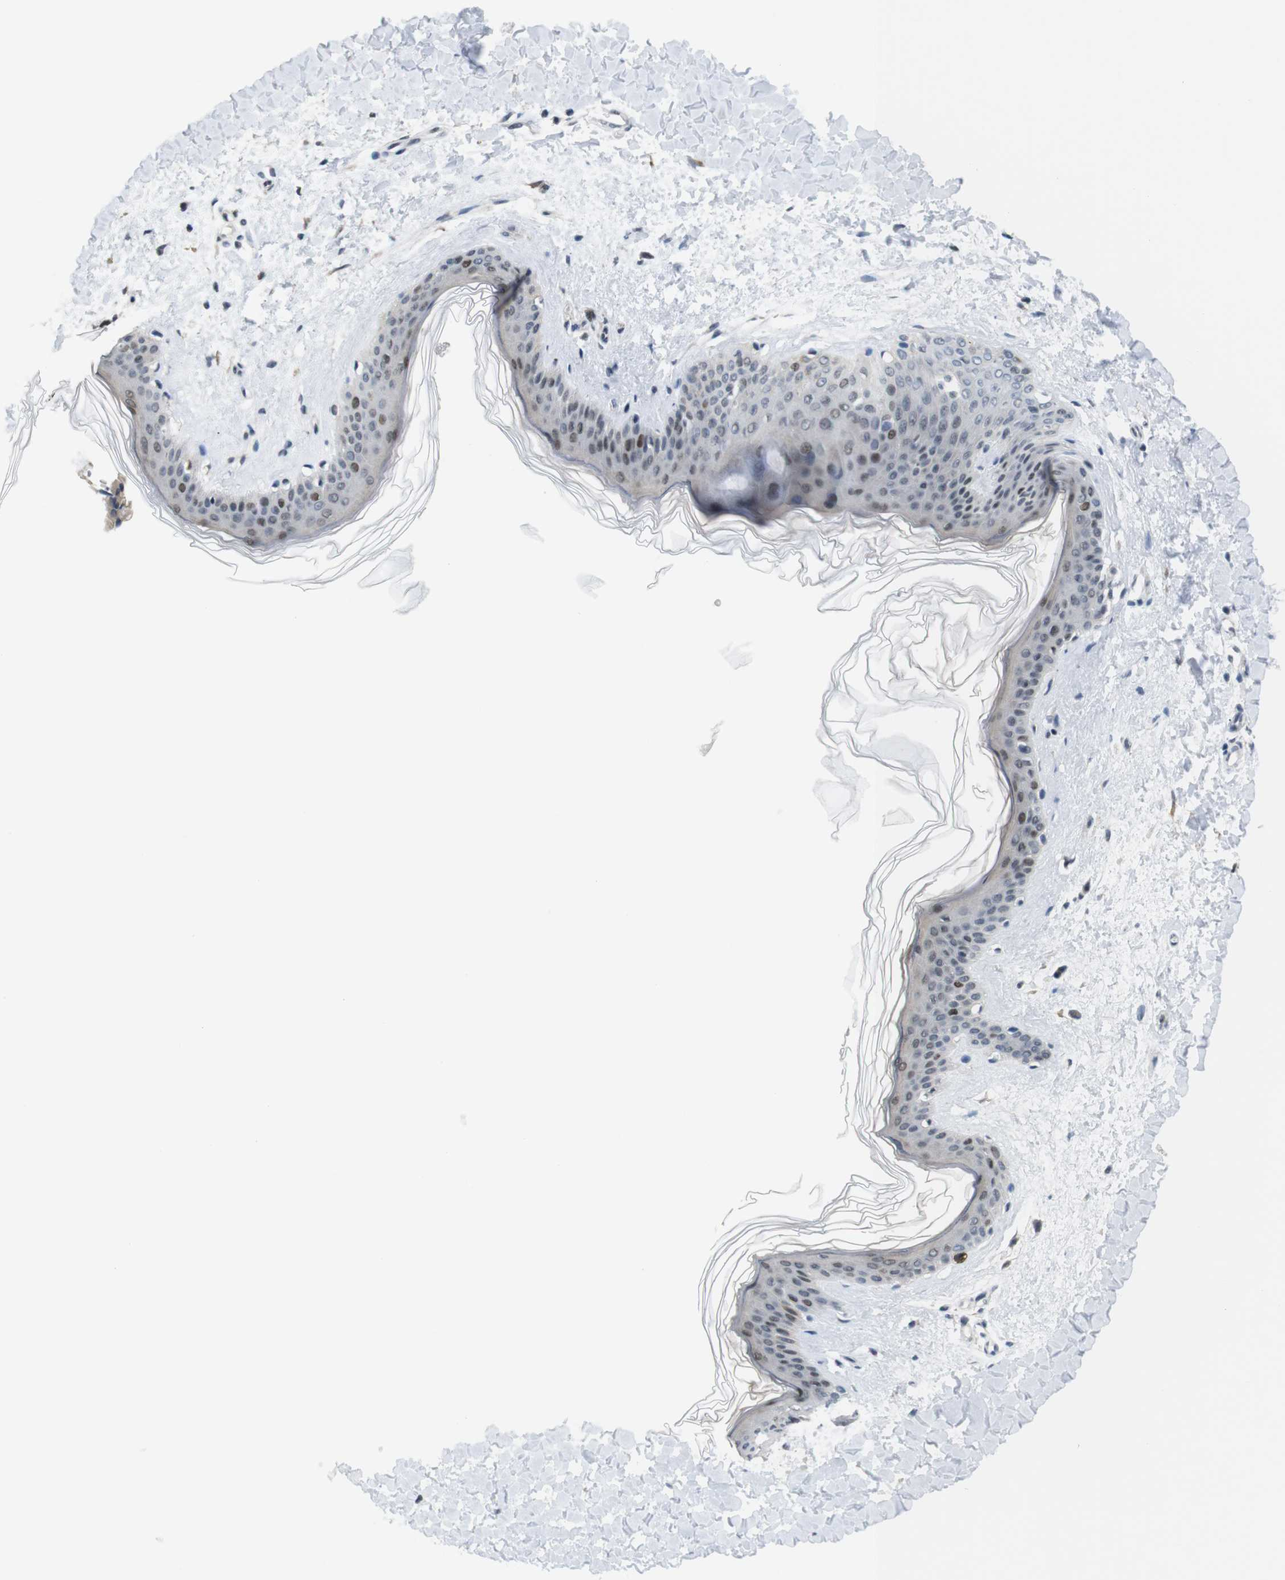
{"staining": {"intensity": "moderate", "quantity": "<25%", "location": "cytoplasmic/membranous"}, "tissue": "skin", "cell_type": "Fibroblasts", "image_type": "normal", "snomed": [{"axis": "morphology", "description": "Normal tissue, NOS"}, {"axis": "topography", "description": "Skin"}], "caption": "Protein staining by IHC exhibits moderate cytoplasmic/membranous staining in approximately <25% of fibroblasts in normal skin.", "gene": "SMCO2", "patient": {"sex": "female", "age": 41}}